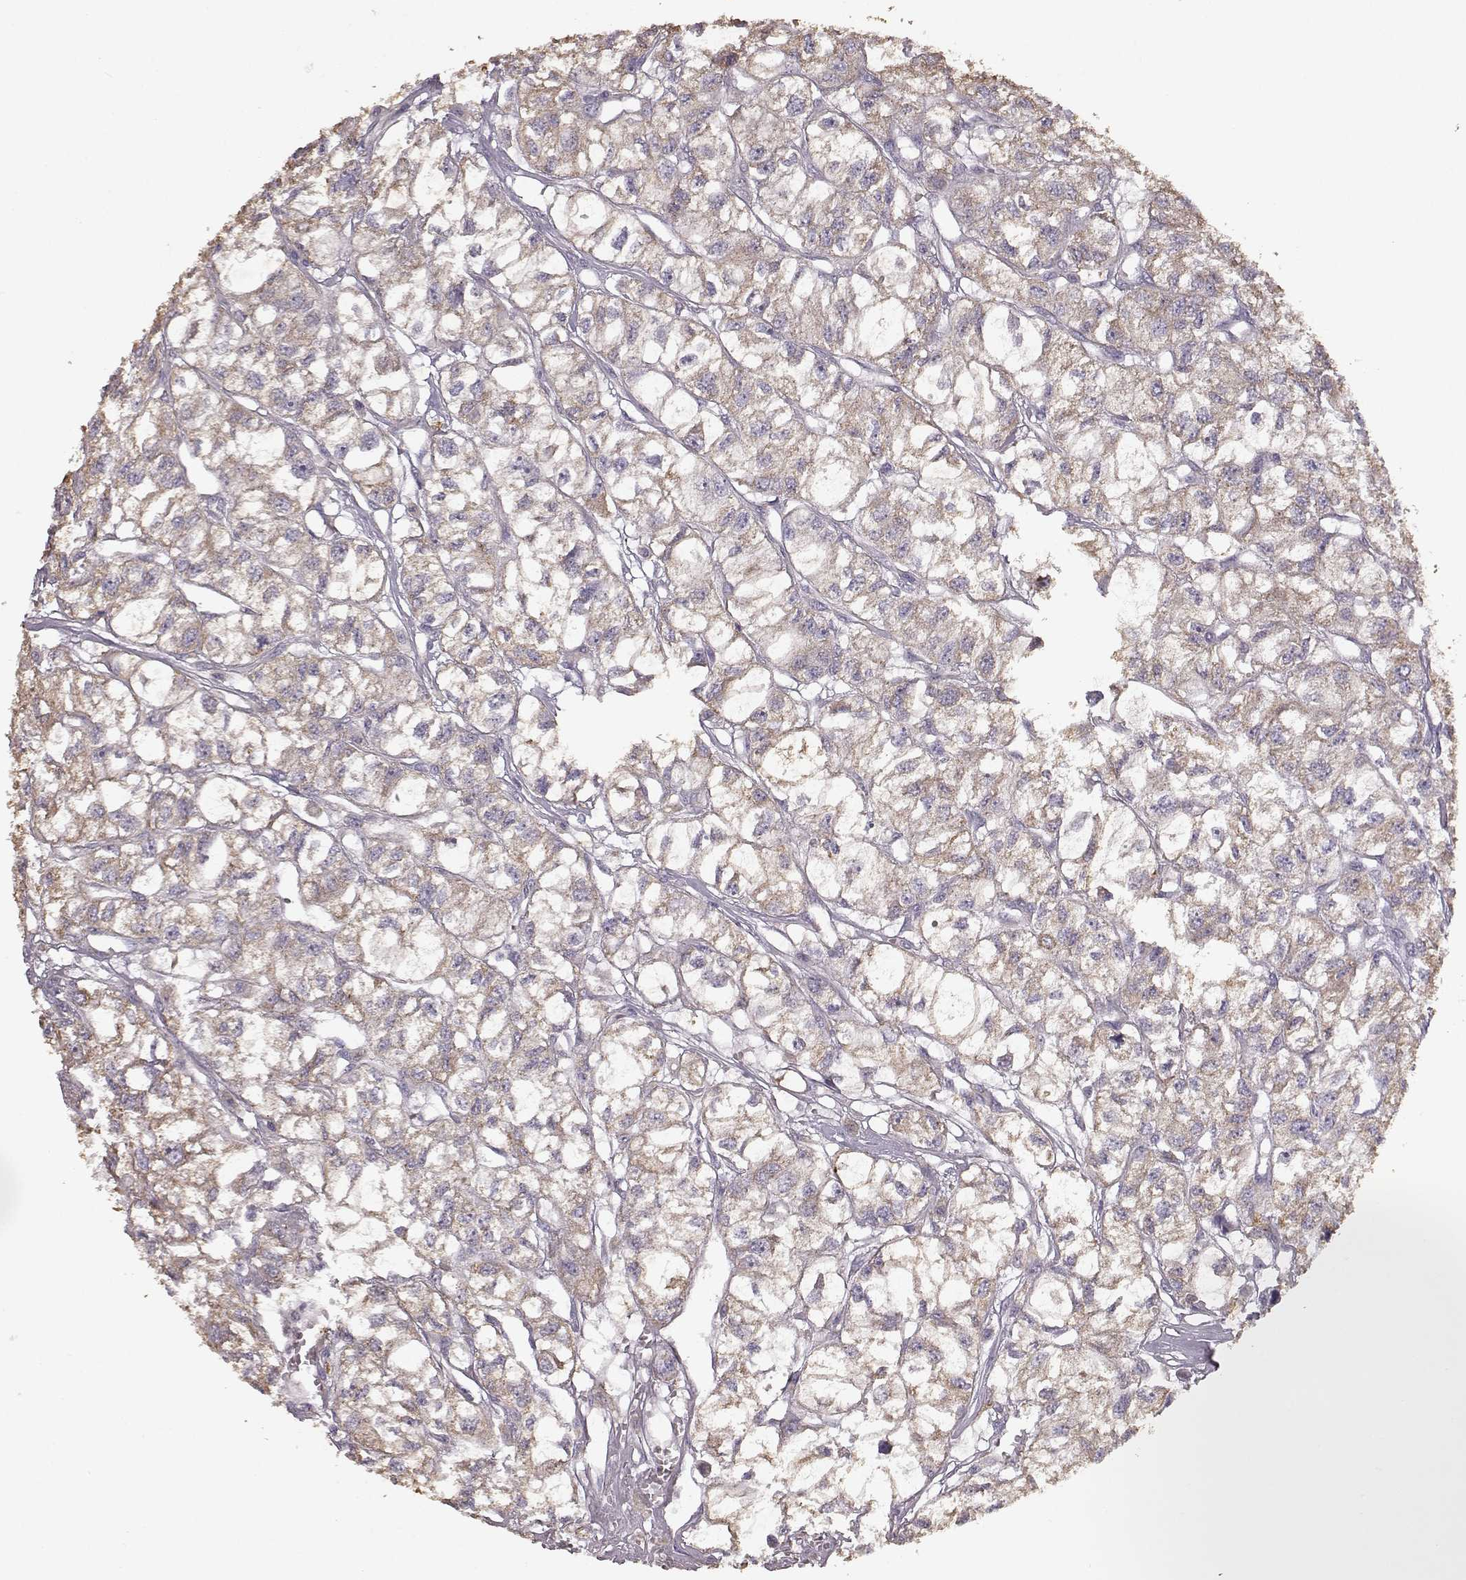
{"staining": {"intensity": "weak", "quantity": ">75%", "location": "cytoplasmic/membranous"}, "tissue": "renal cancer", "cell_type": "Tumor cells", "image_type": "cancer", "snomed": [{"axis": "morphology", "description": "Adenocarcinoma, NOS"}, {"axis": "topography", "description": "Kidney"}], "caption": "Protein analysis of adenocarcinoma (renal) tissue demonstrates weak cytoplasmic/membranous staining in about >75% of tumor cells.", "gene": "GABRG3", "patient": {"sex": "male", "age": 56}}